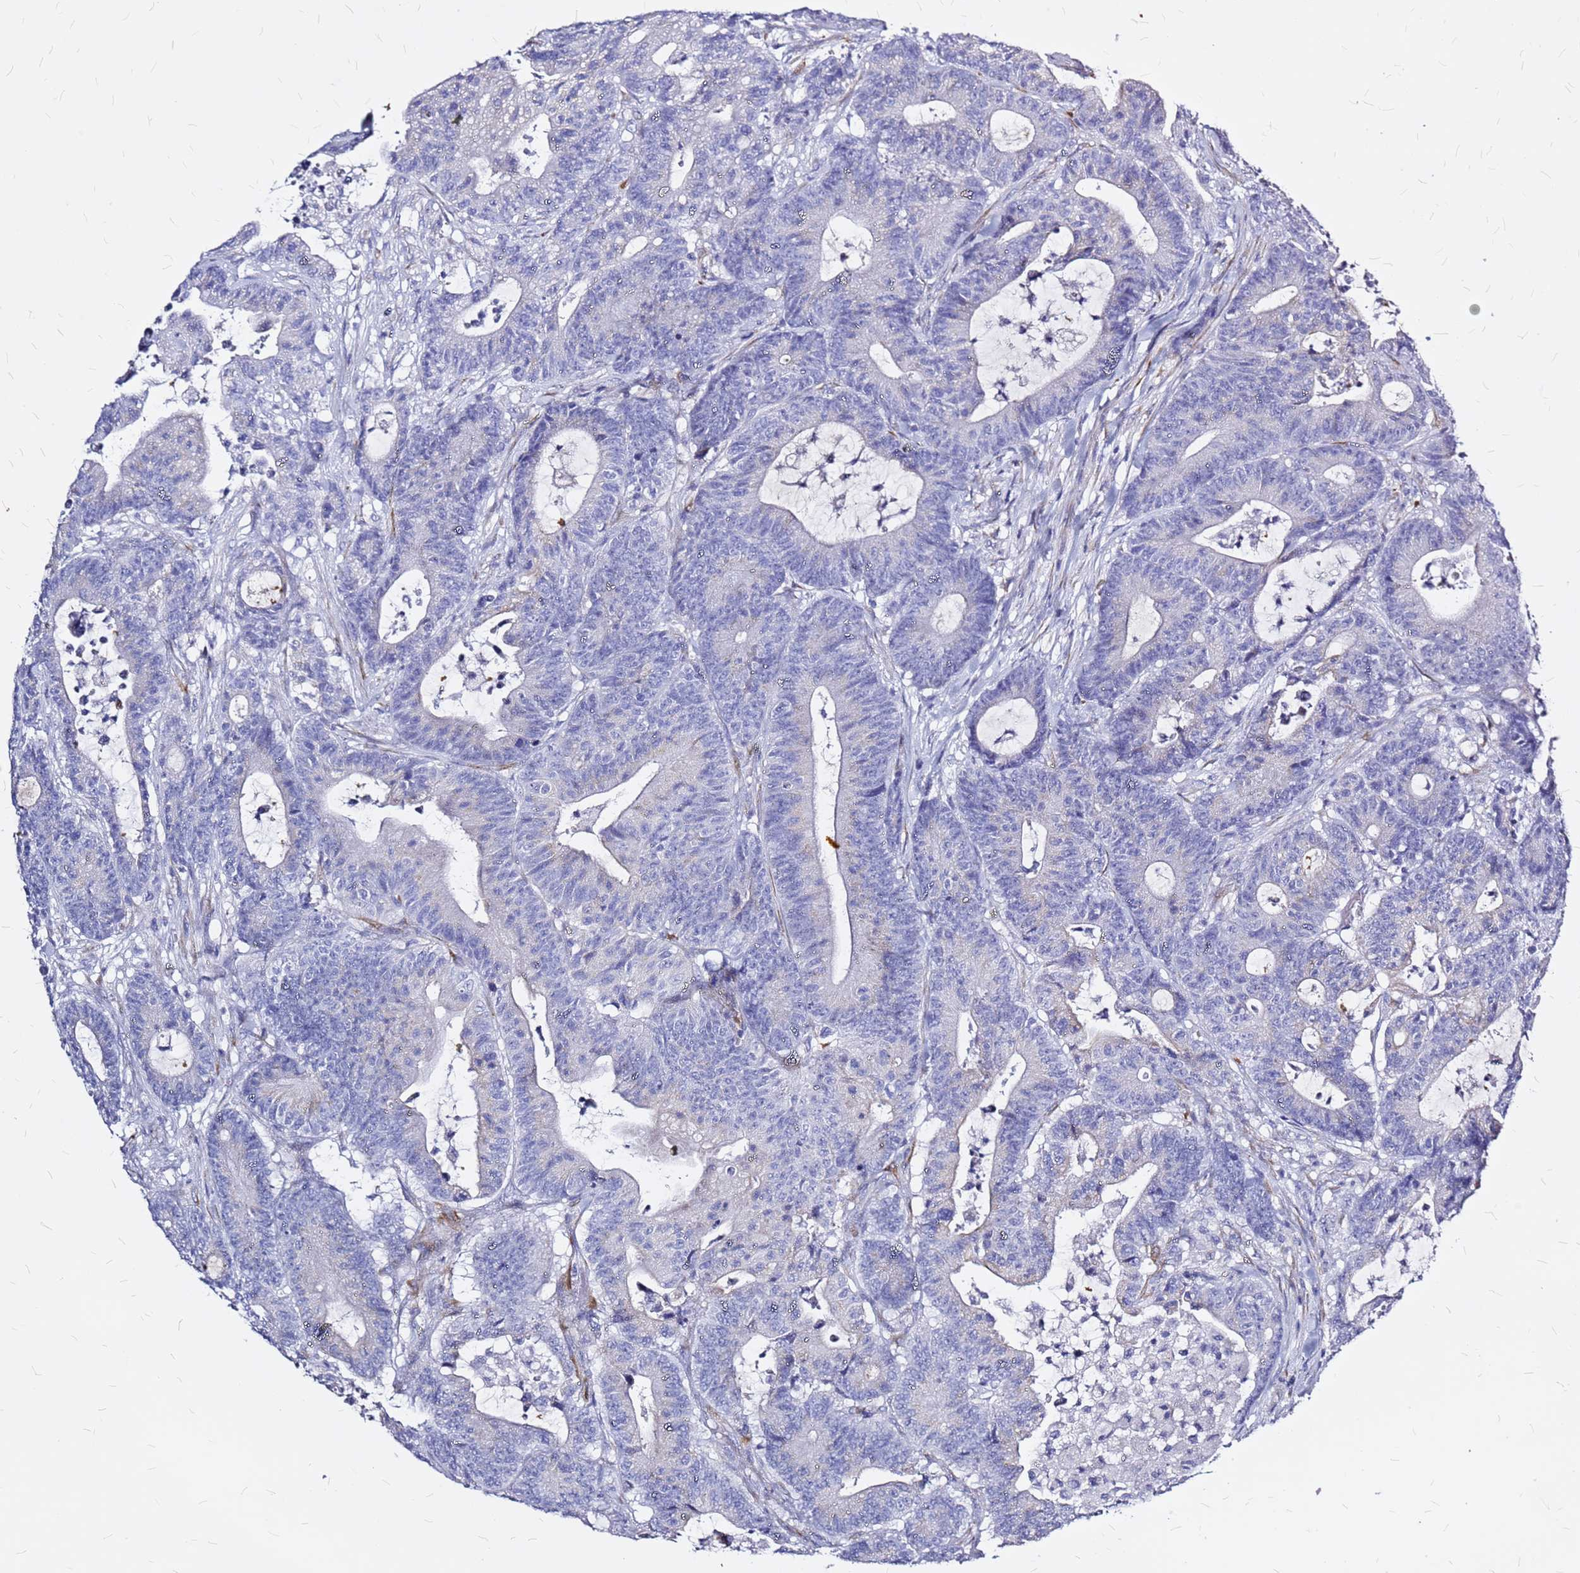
{"staining": {"intensity": "negative", "quantity": "none", "location": "none"}, "tissue": "colorectal cancer", "cell_type": "Tumor cells", "image_type": "cancer", "snomed": [{"axis": "morphology", "description": "Adenocarcinoma, NOS"}, {"axis": "topography", "description": "Colon"}], "caption": "High power microscopy image of an immunohistochemistry image of adenocarcinoma (colorectal), revealing no significant positivity in tumor cells.", "gene": "CASD1", "patient": {"sex": "female", "age": 84}}